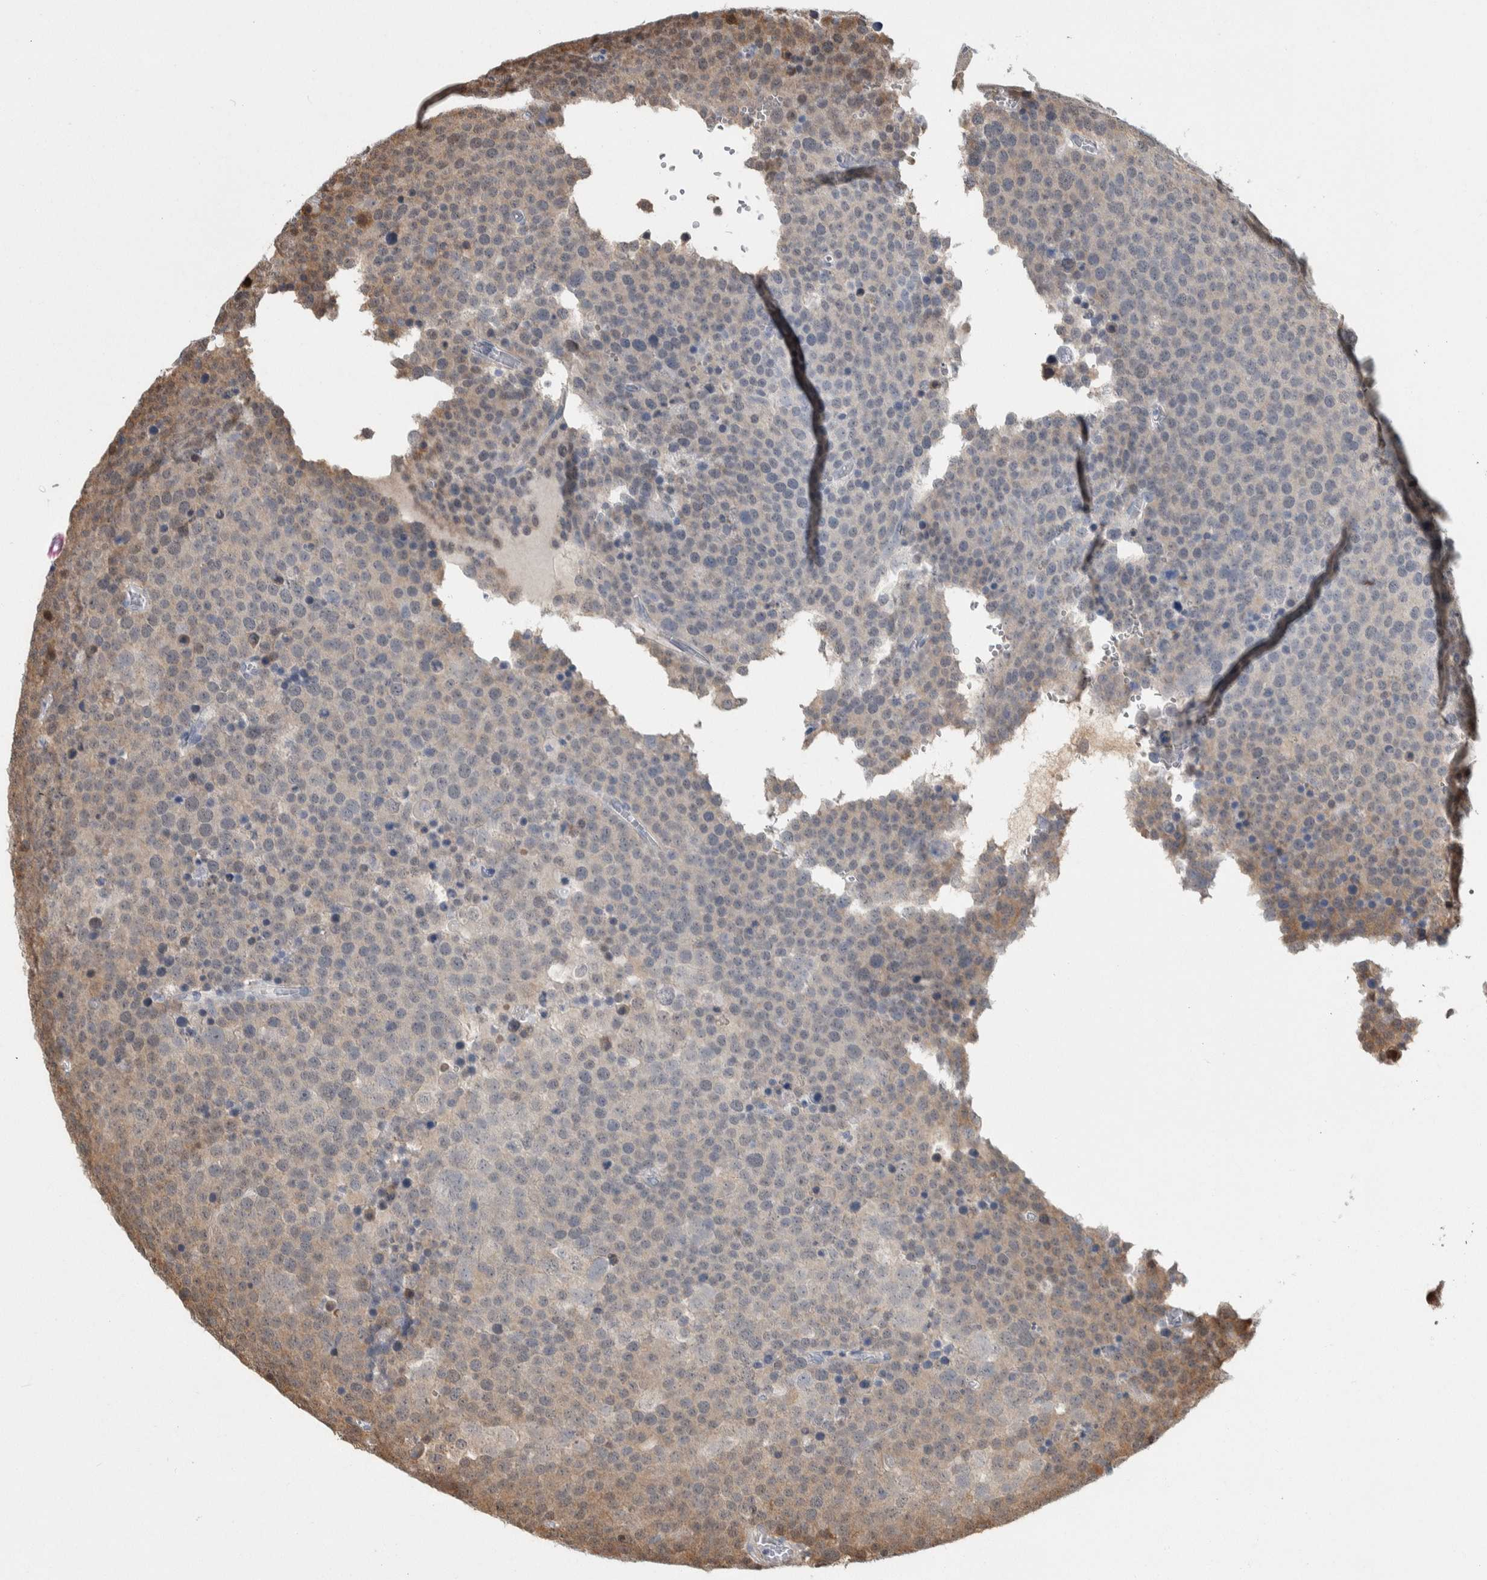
{"staining": {"intensity": "weak", "quantity": "<25%", "location": "cytoplasmic/membranous"}, "tissue": "testis cancer", "cell_type": "Tumor cells", "image_type": "cancer", "snomed": [{"axis": "morphology", "description": "Seminoma, NOS"}, {"axis": "topography", "description": "Testis"}], "caption": "Testis cancer (seminoma) was stained to show a protein in brown. There is no significant positivity in tumor cells.", "gene": "PTPA", "patient": {"sex": "male", "age": 71}}